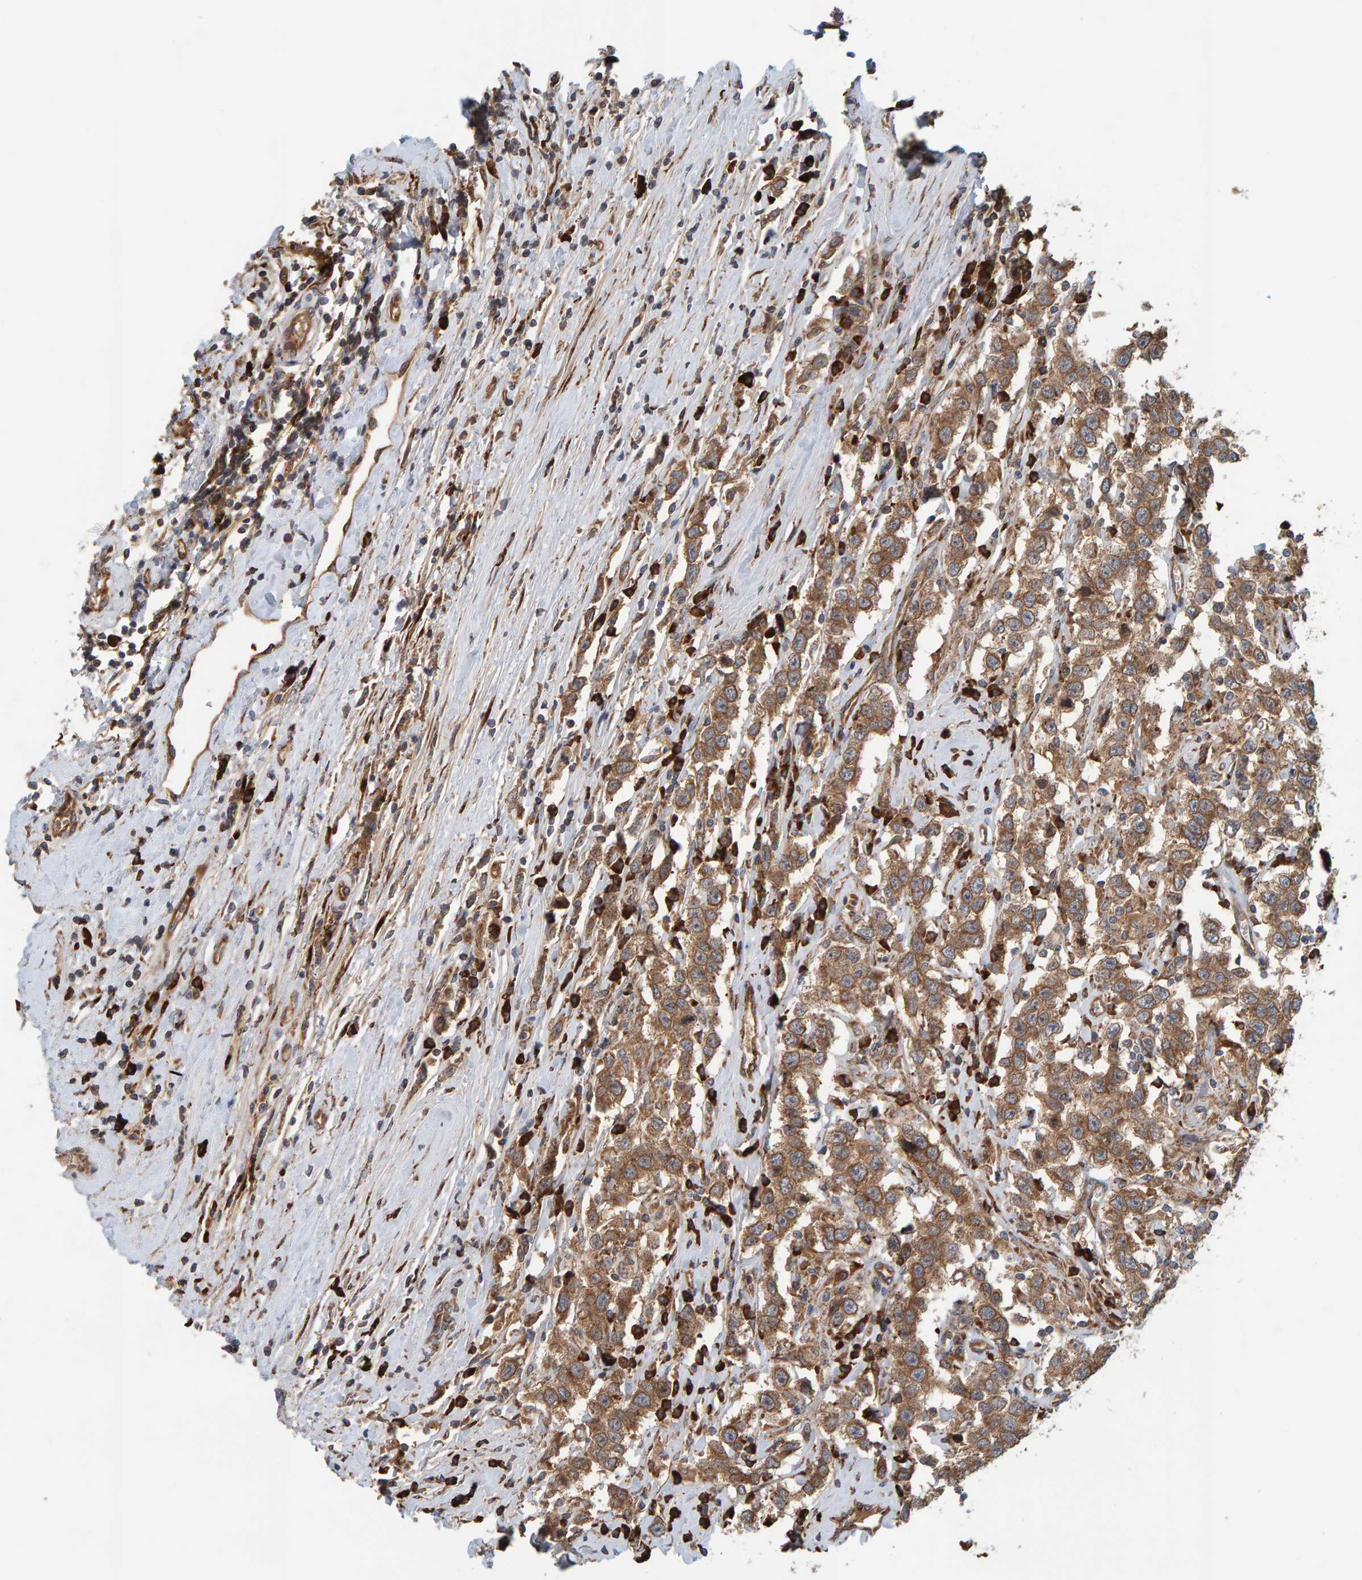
{"staining": {"intensity": "moderate", "quantity": ">75%", "location": "cytoplasmic/membranous"}, "tissue": "testis cancer", "cell_type": "Tumor cells", "image_type": "cancer", "snomed": [{"axis": "morphology", "description": "Seminoma, NOS"}, {"axis": "topography", "description": "Testis"}], "caption": "Testis cancer tissue reveals moderate cytoplasmic/membranous positivity in approximately >75% of tumor cells The protein of interest is shown in brown color, while the nuclei are stained blue.", "gene": "BAIAP2", "patient": {"sex": "male", "age": 41}}